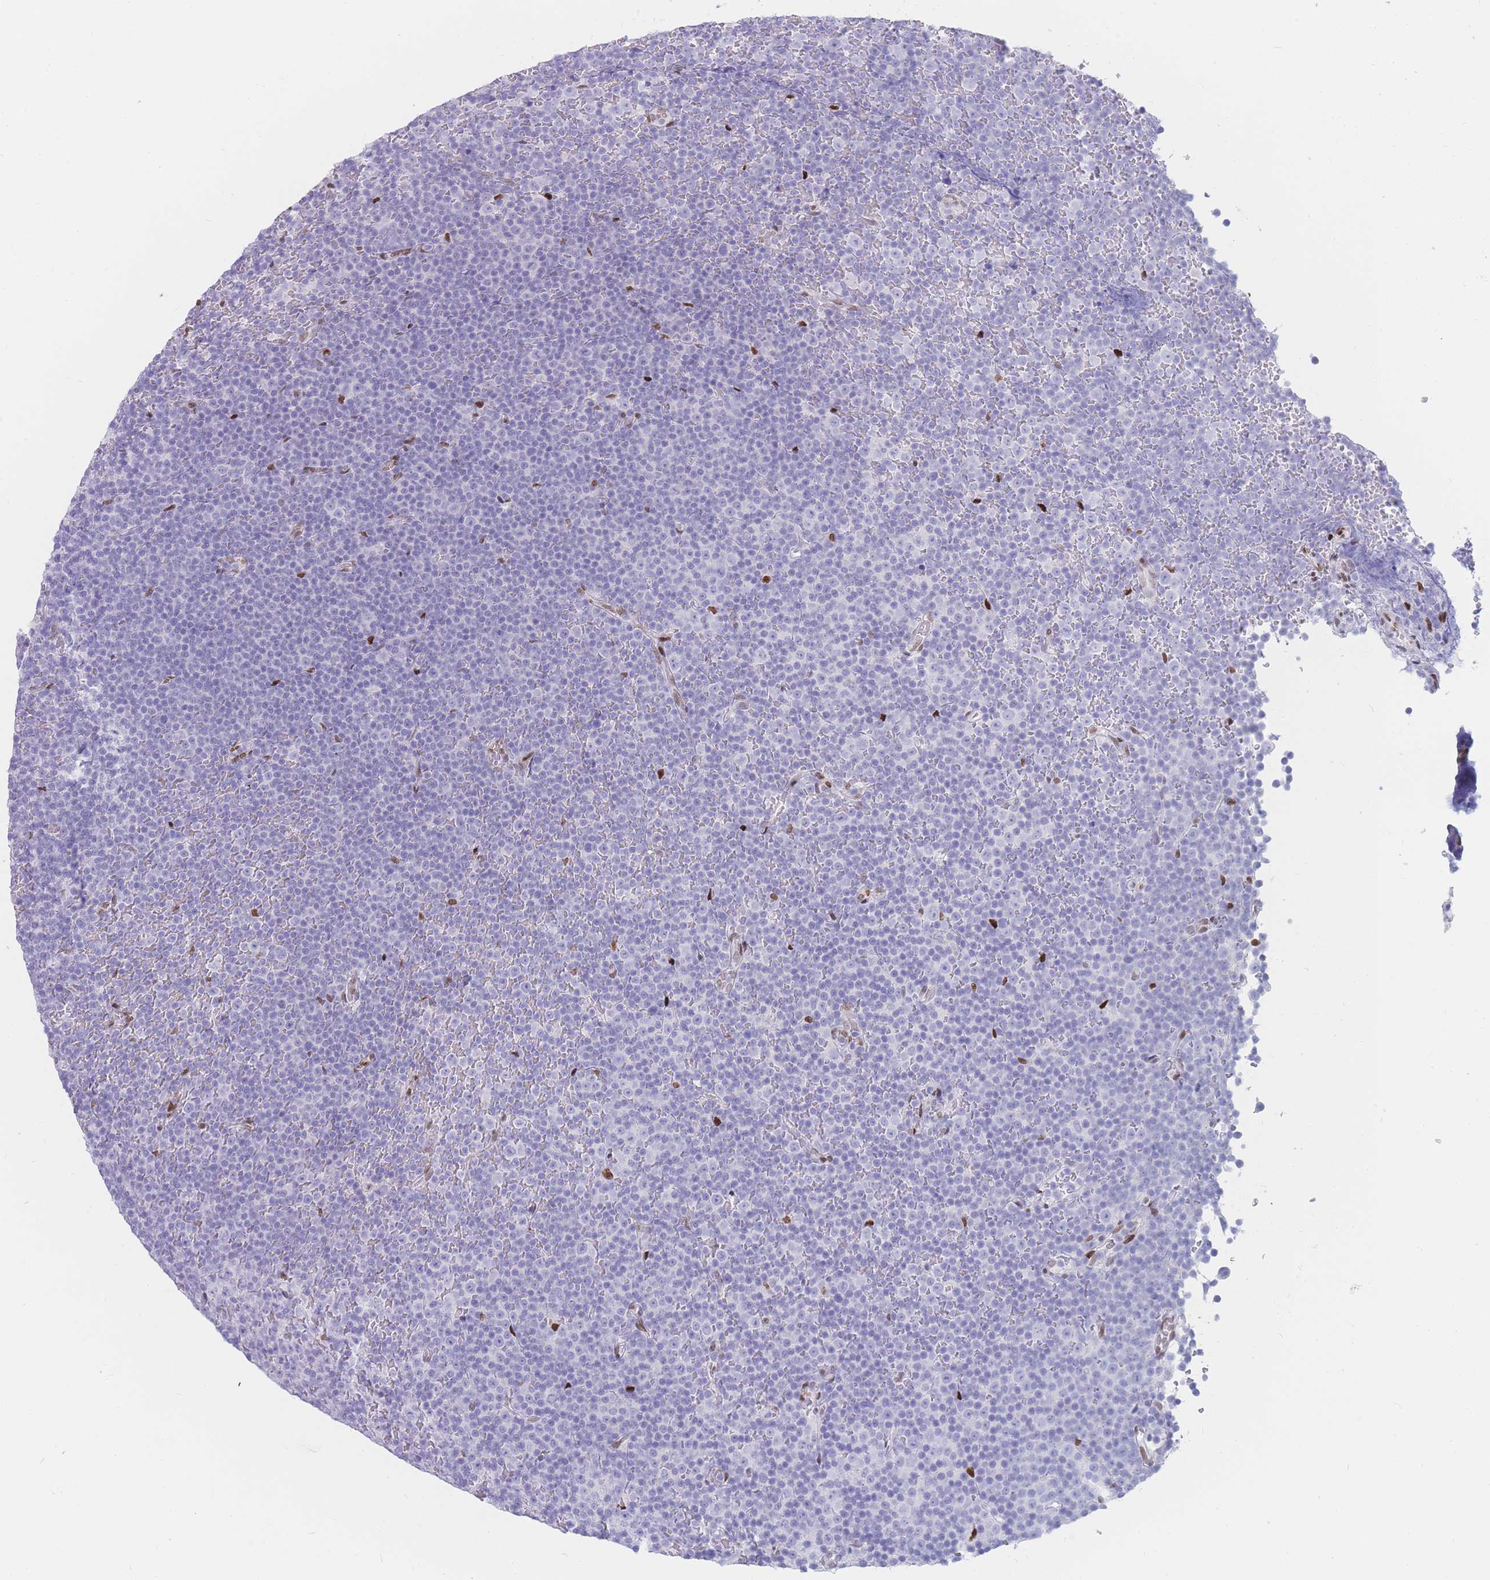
{"staining": {"intensity": "negative", "quantity": "none", "location": "none"}, "tissue": "lymphoma", "cell_type": "Tumor cells", "image_type": "cancer", "snomed": [{"axis": "morphology", "description": "Malignant lymphoma, non-Hodgkin's type, Low grade"}, {"axis": "topography", "description": "Lymph node"}], "caption": "Micrograph shows no protein positivity in tumor cells of low-grade malignant lymphoma, non-Hodgkin's type tissue. Brightfield microscopy of immunohistochemistry (IHC) stained with DAB (3,3'-diaminobenzidine) (brown) and hematoxylin (blue), captured at high magnification.", "gene": "PSMB5", "patient": {"sex": "female", "age": 67}}